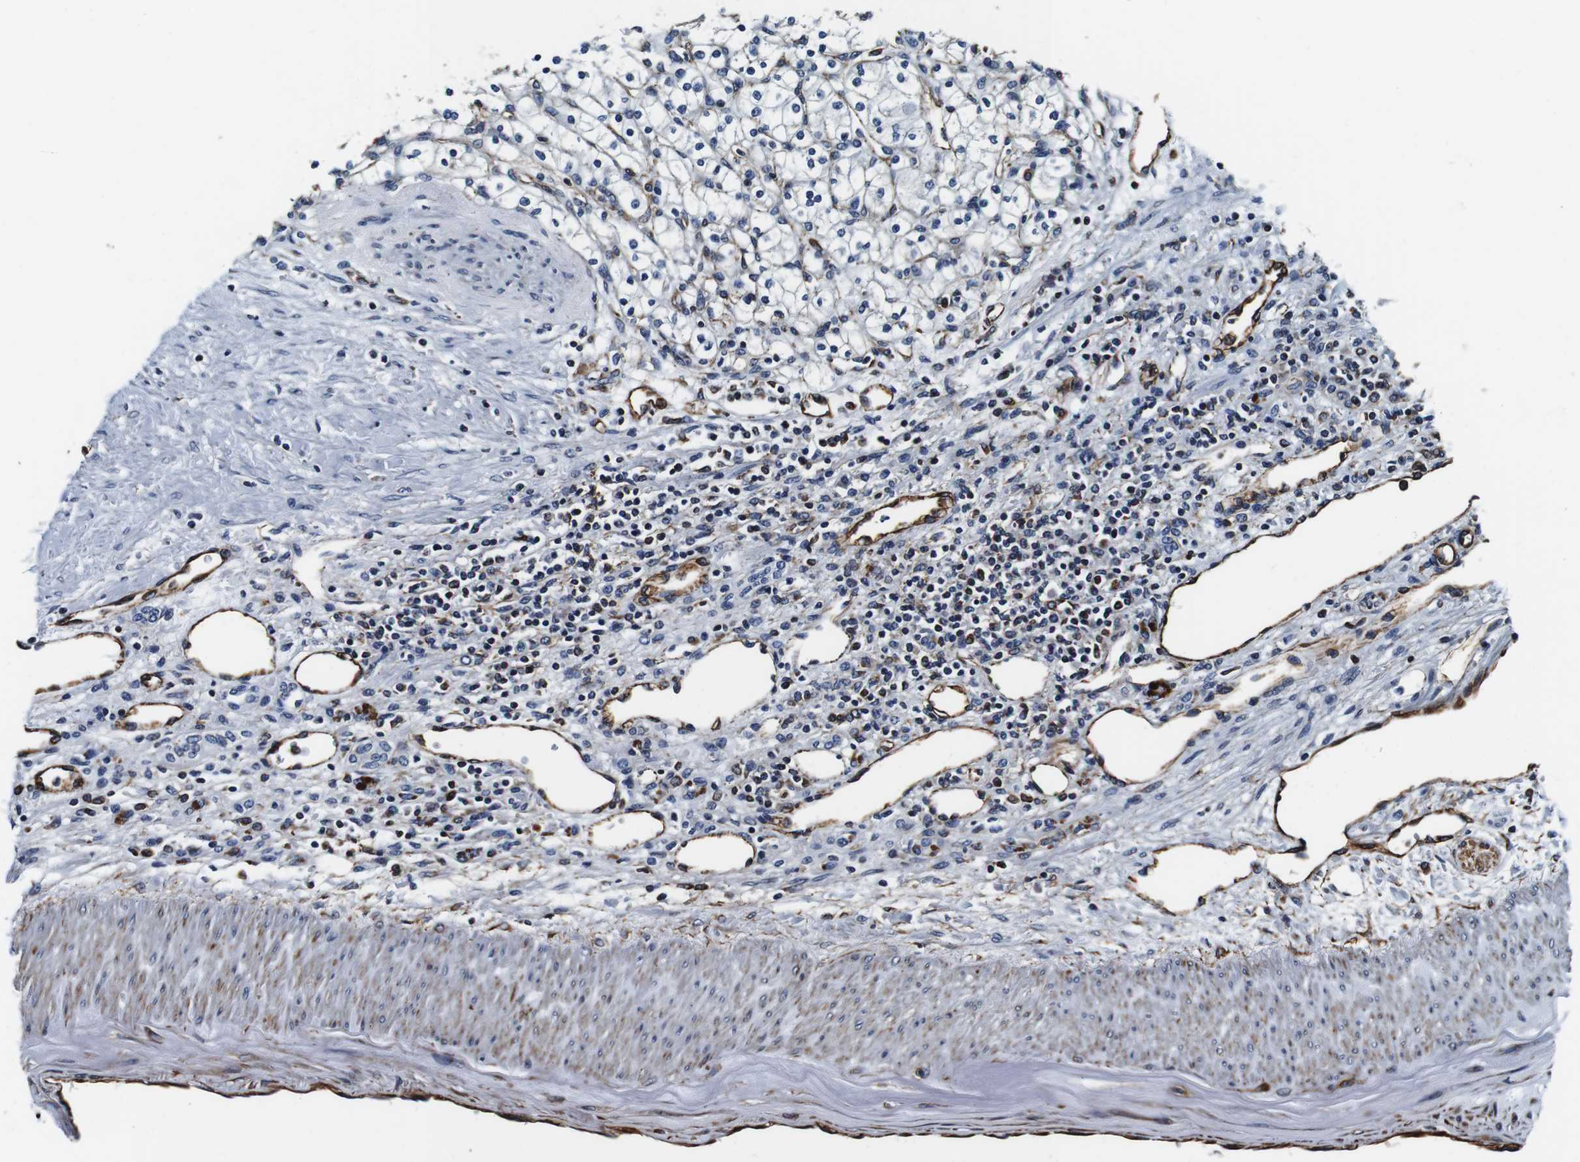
{"staining": {"intensity": "negative", "quantity": "none", "location": "none"}, "tissue": "renal cancer", "cell_type": "Tumor cells", "image_type": "cancer", "snomed": [{"axis": "morphology", "description": "Normal tissue, NOS"}, {"axis": "morphology", "description": "Adenocarcinoma, NOS"}, {"axis": "topography", "description": "Kidney"}], "caption": "Human renal adenocarcinoma stained for a protein using immunohistochemistry (IHC) shows no expression in tumor cells.", "gene": "GJE1", "patient": {"sex": "female", "age": 55}}